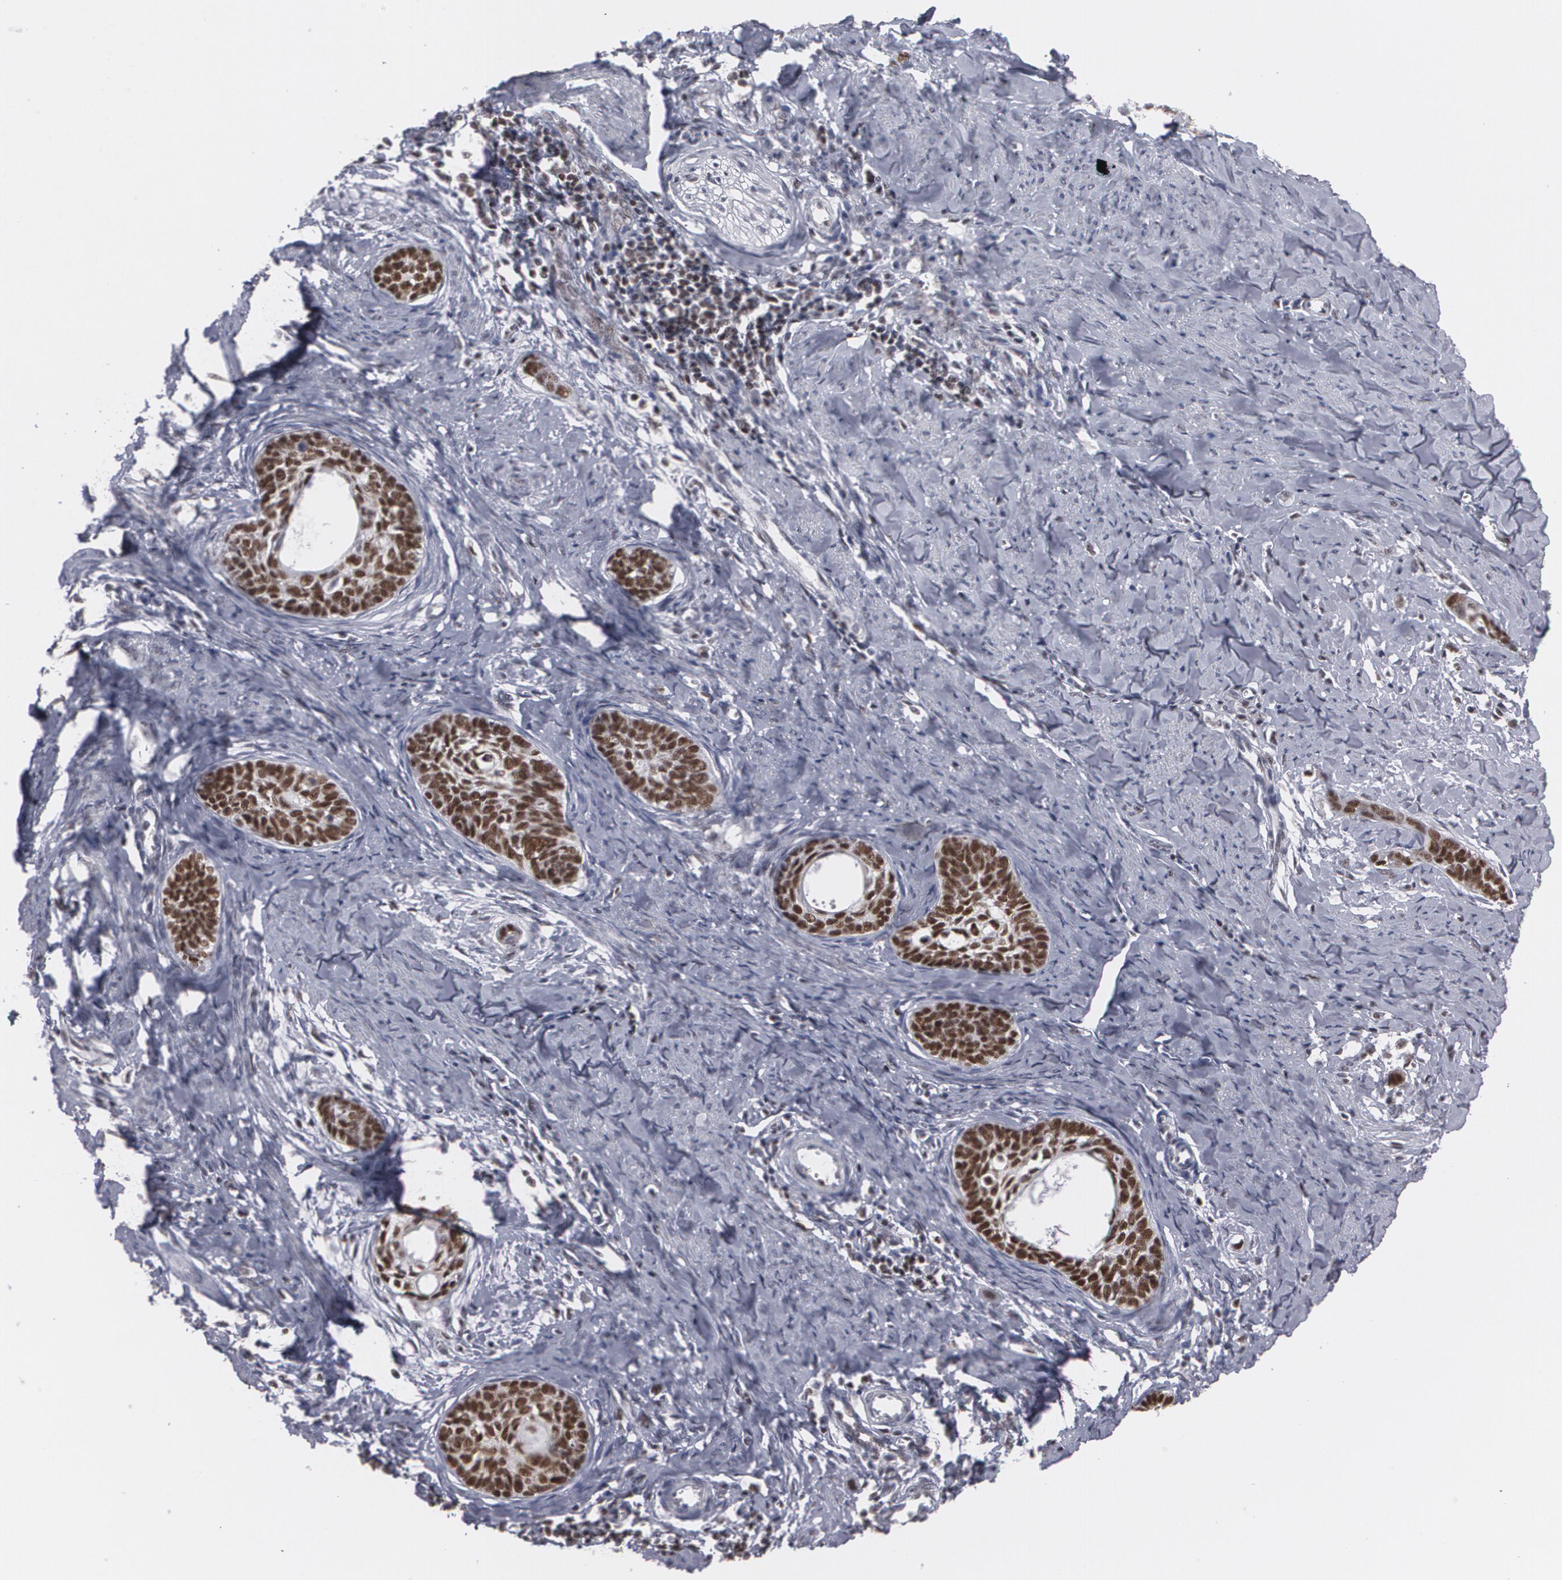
{"staining": {"intensity": "moderate", "quantity": ">75%", "location": "nuclear"}, "tissue": "cervical cancer", "cell_type": "Tumor cells", "image_type": "cancer", "snomed": [{"axis": "morphology", "description": "Squamous cell carcinoma, NOS"}, {"axis": "topography", "description": "Cervix"}], "caption": "Approximately >75% of tumor cells in human cervical cancer (squamous cell carcinoma) exhibit moderate nuclear protein staining as visualized by brown immunohistochemical staining.", "gene": "MCL1", "patient": {"sex": "female", "age": 33}}